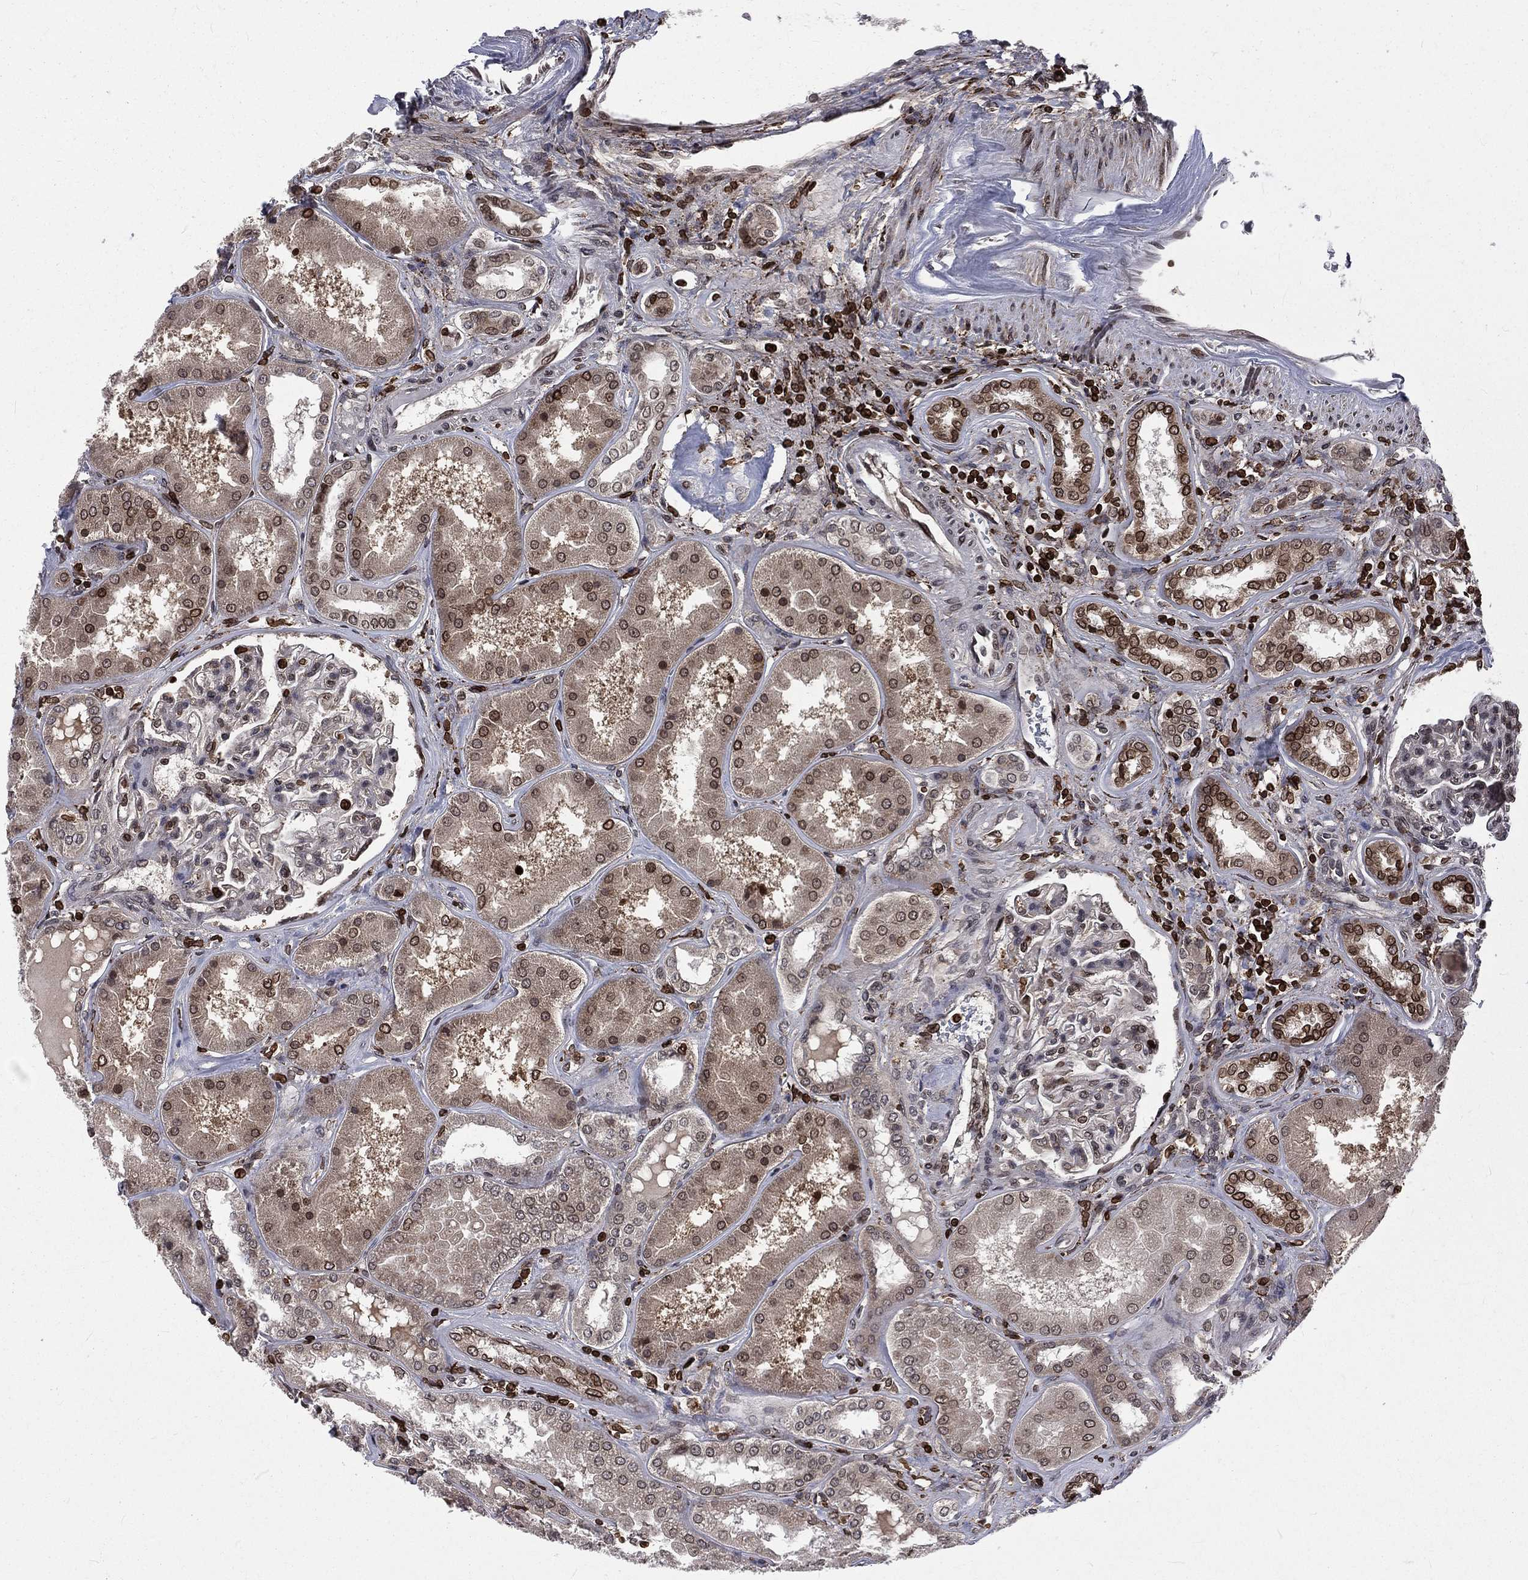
{"staining": {"intensity": "strong", "quantity": "<25%", "location": "nuclear"}, "tissue": "kidney", "cell_type": "Cells in glomeruli", "image_type": "normal", "snomed": [{"axis": "morphology", "description": "Normal tissue, NOS"}, {"axis": "topography", "description": "Kidney"}], "caption": "Unremarkable kidney displays strong nuclear staining in approximately <25% of cells in glomeruli, visualized by immunohistochemistry. The staining is performed using DAB brown chromogen to label protein expression. The nuclei are counter-stained blue using hematoxylin.", "gene": "LBR", "patient": {"sex": "female", "age": 56}}